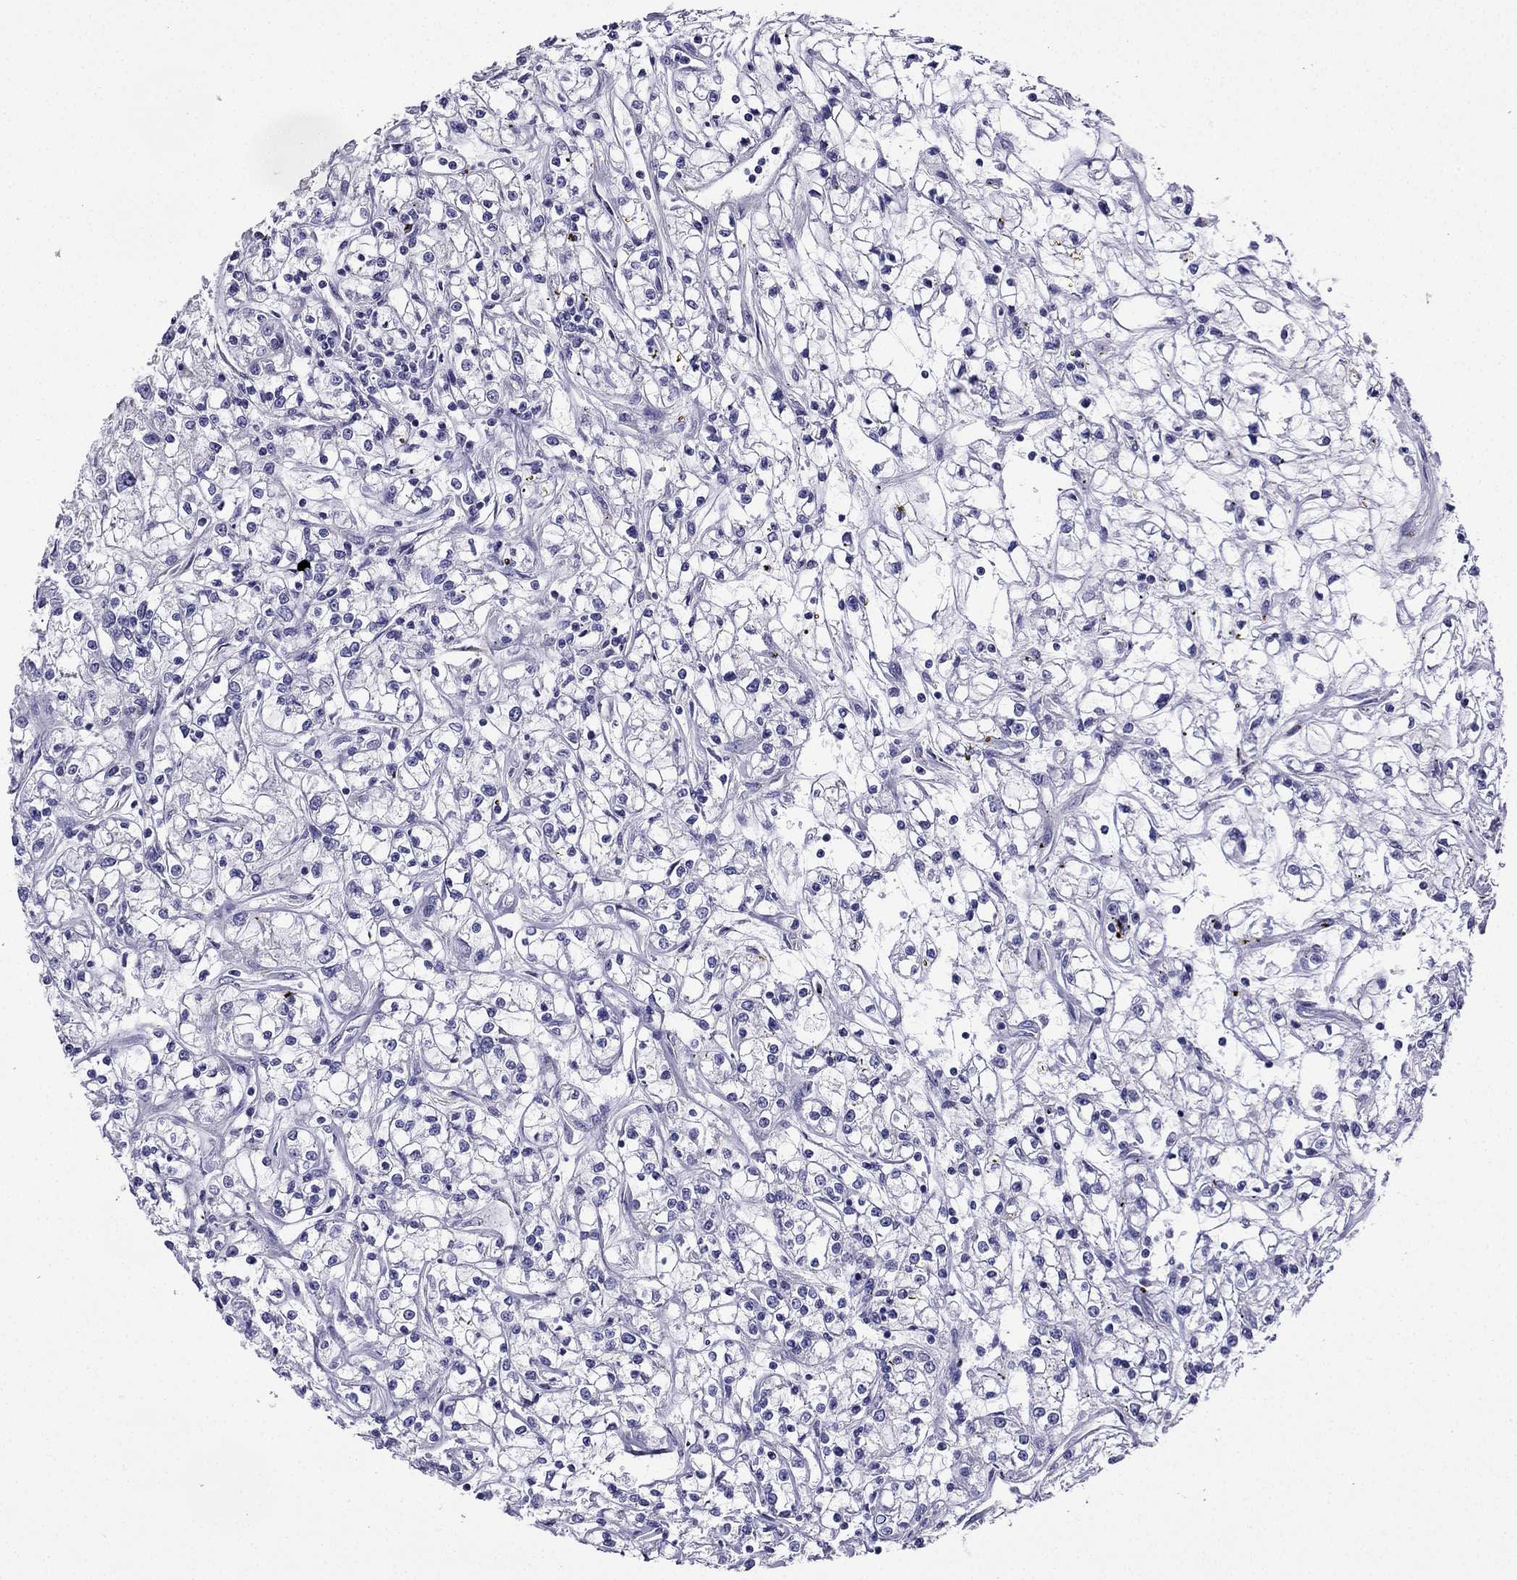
{"staining": {"intensity": "moderate", "quantity": "<25%", "location": "cytoplasmic/membranous"}, "tissue": "renal cancer", "cell_type": "Tumor cells", "image_type": "cancer", "snomed": [{"axis": "morphology", "description": "Adenocarcinoma, NOS"}, {"axis": "topography", "description": "Kidney"}], "caption": "Approximately <25% of tumor cells in renal adenocarcinoma show moderate cytoplasmic/membranous protein expression as visualized by brown immunohistochemical staining.", "gene": "KIF5A", "patient": {"sex": "female", "age": 59}}